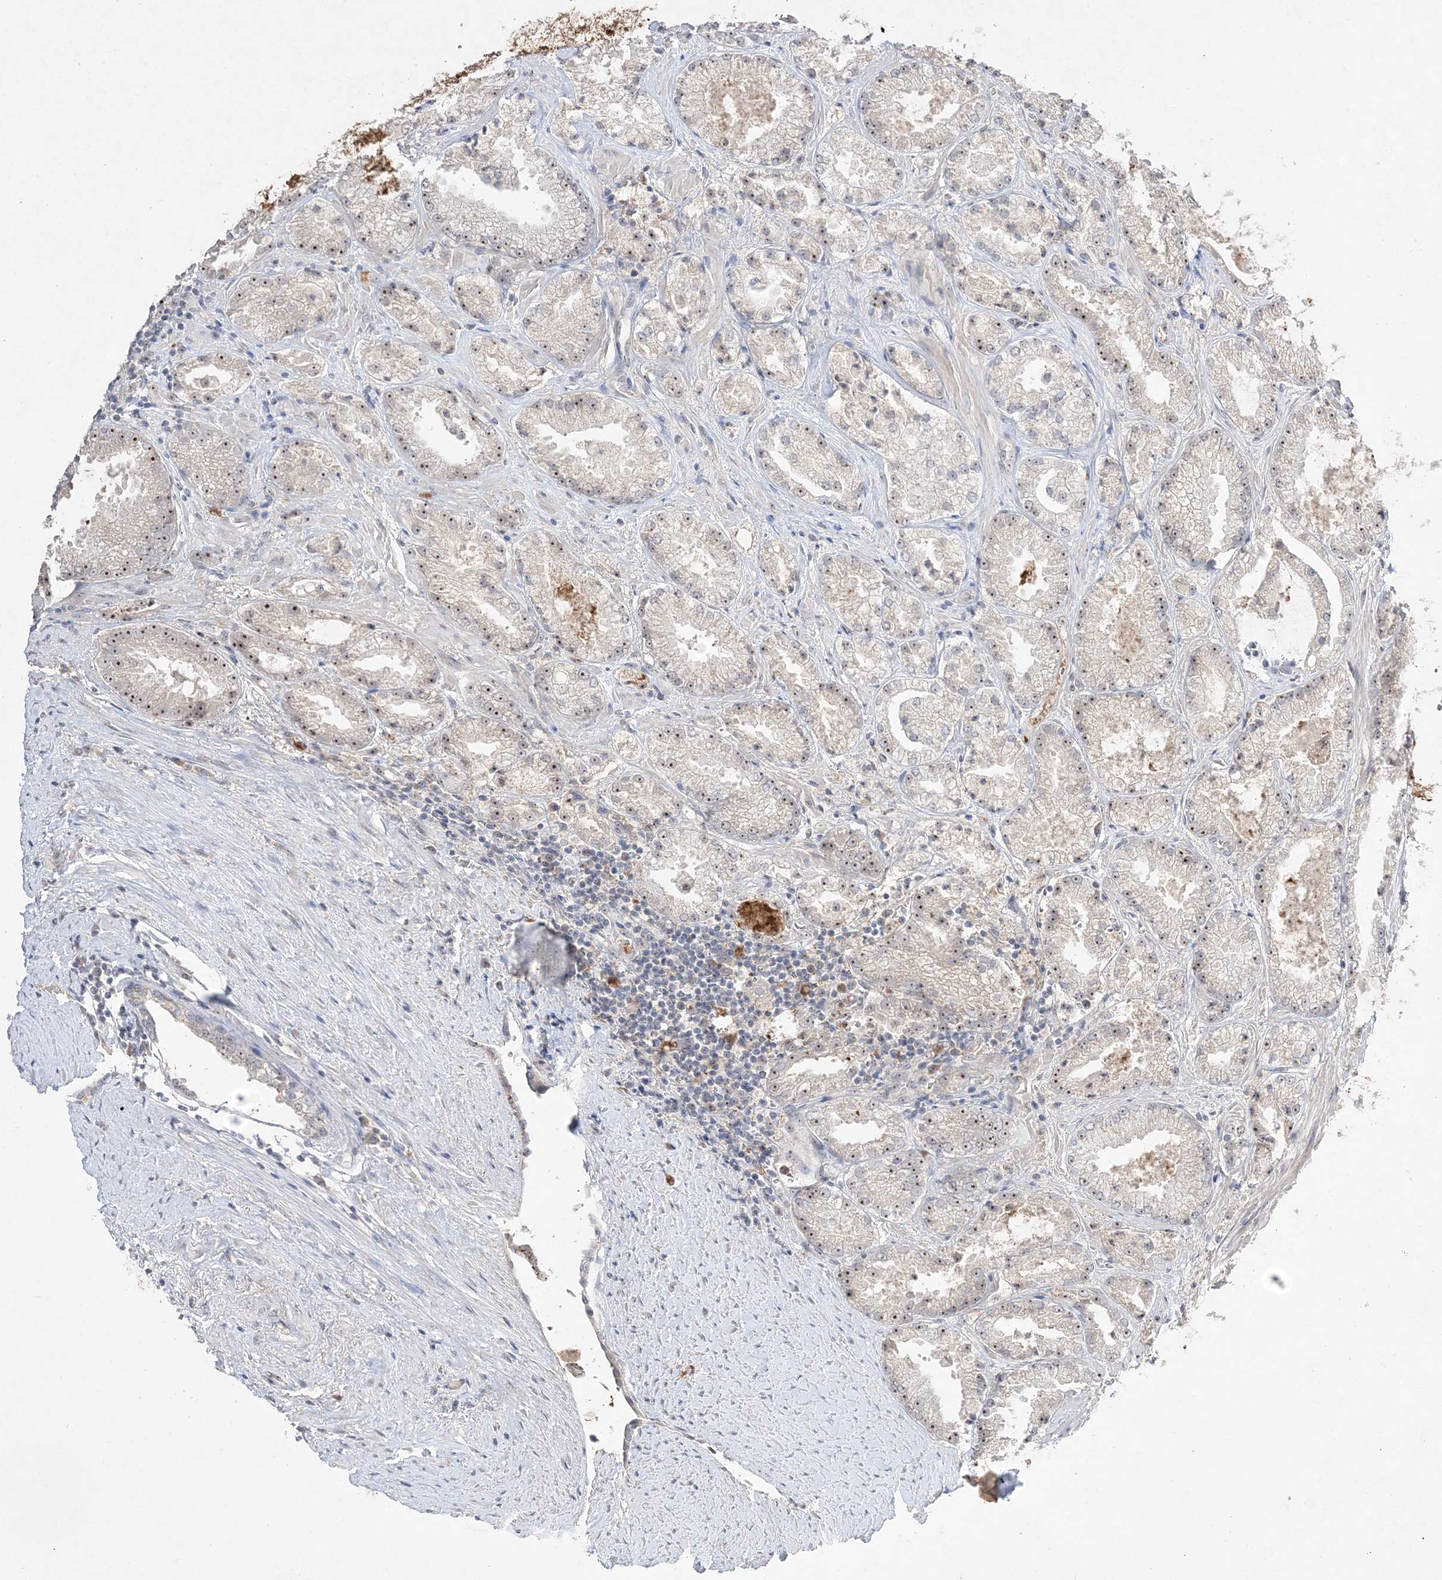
{"staining": {"intensity": "moderate", "quantity": ">75%", "location": "nuclear"}, "tissue": "prostate cancer", "cell_type": "Tumor cells", "image_type": "cancer", "snomed": [{"axis": "morphology", "description": "Adenocarcinoma, High grade"}, {"axis": "topography", "description": "Prostate"}], "caption": "Immunohistochemical staining of prostate cancer shows medium levels of moderate nuclear protein expression in about >75% of tumor cells. The protein is shown in brown color, while the nuclei are stained blue.", "gene": "NOP16", "patient": {"sex": "male", "age": 73}}